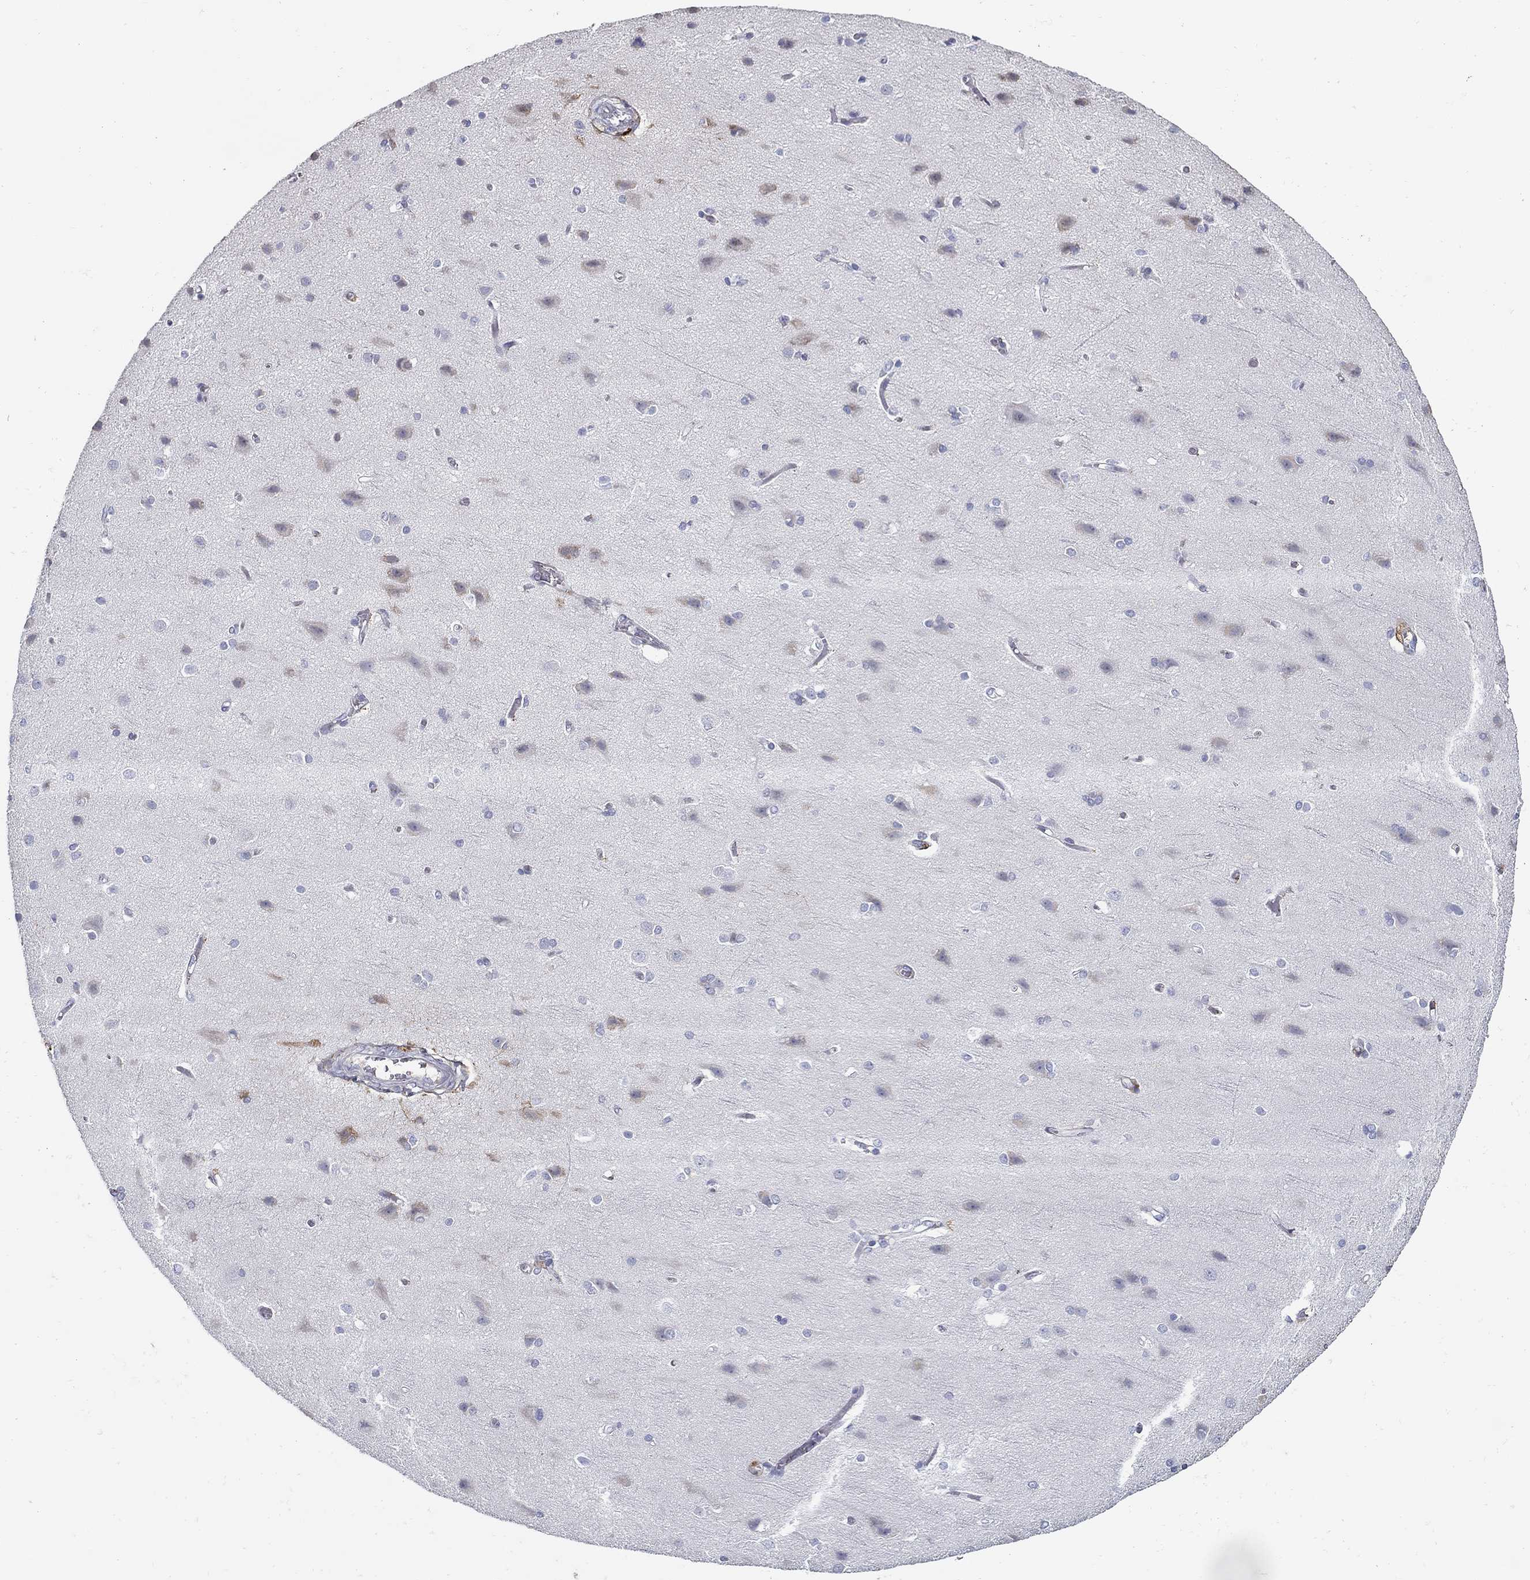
{"staining": {"intensity": "negative", "quantity": "none", "location": "none"}, "tissue": "cerebral cortex", "cell_type": "Endothelial cells", "image_type": "normal", "snomed": [{"axis": "morphology", "description": "Normal tissue, NOS"}, {"axis": "topography", "description": "Cerebral cortex"}], "caption": "Immunohistochemical staining of unremarkable cerebral cortex displays no significant positivity in endothelial cells.", "gene": "TGFBI", "patient": {"sex": "male", "age": 37}}